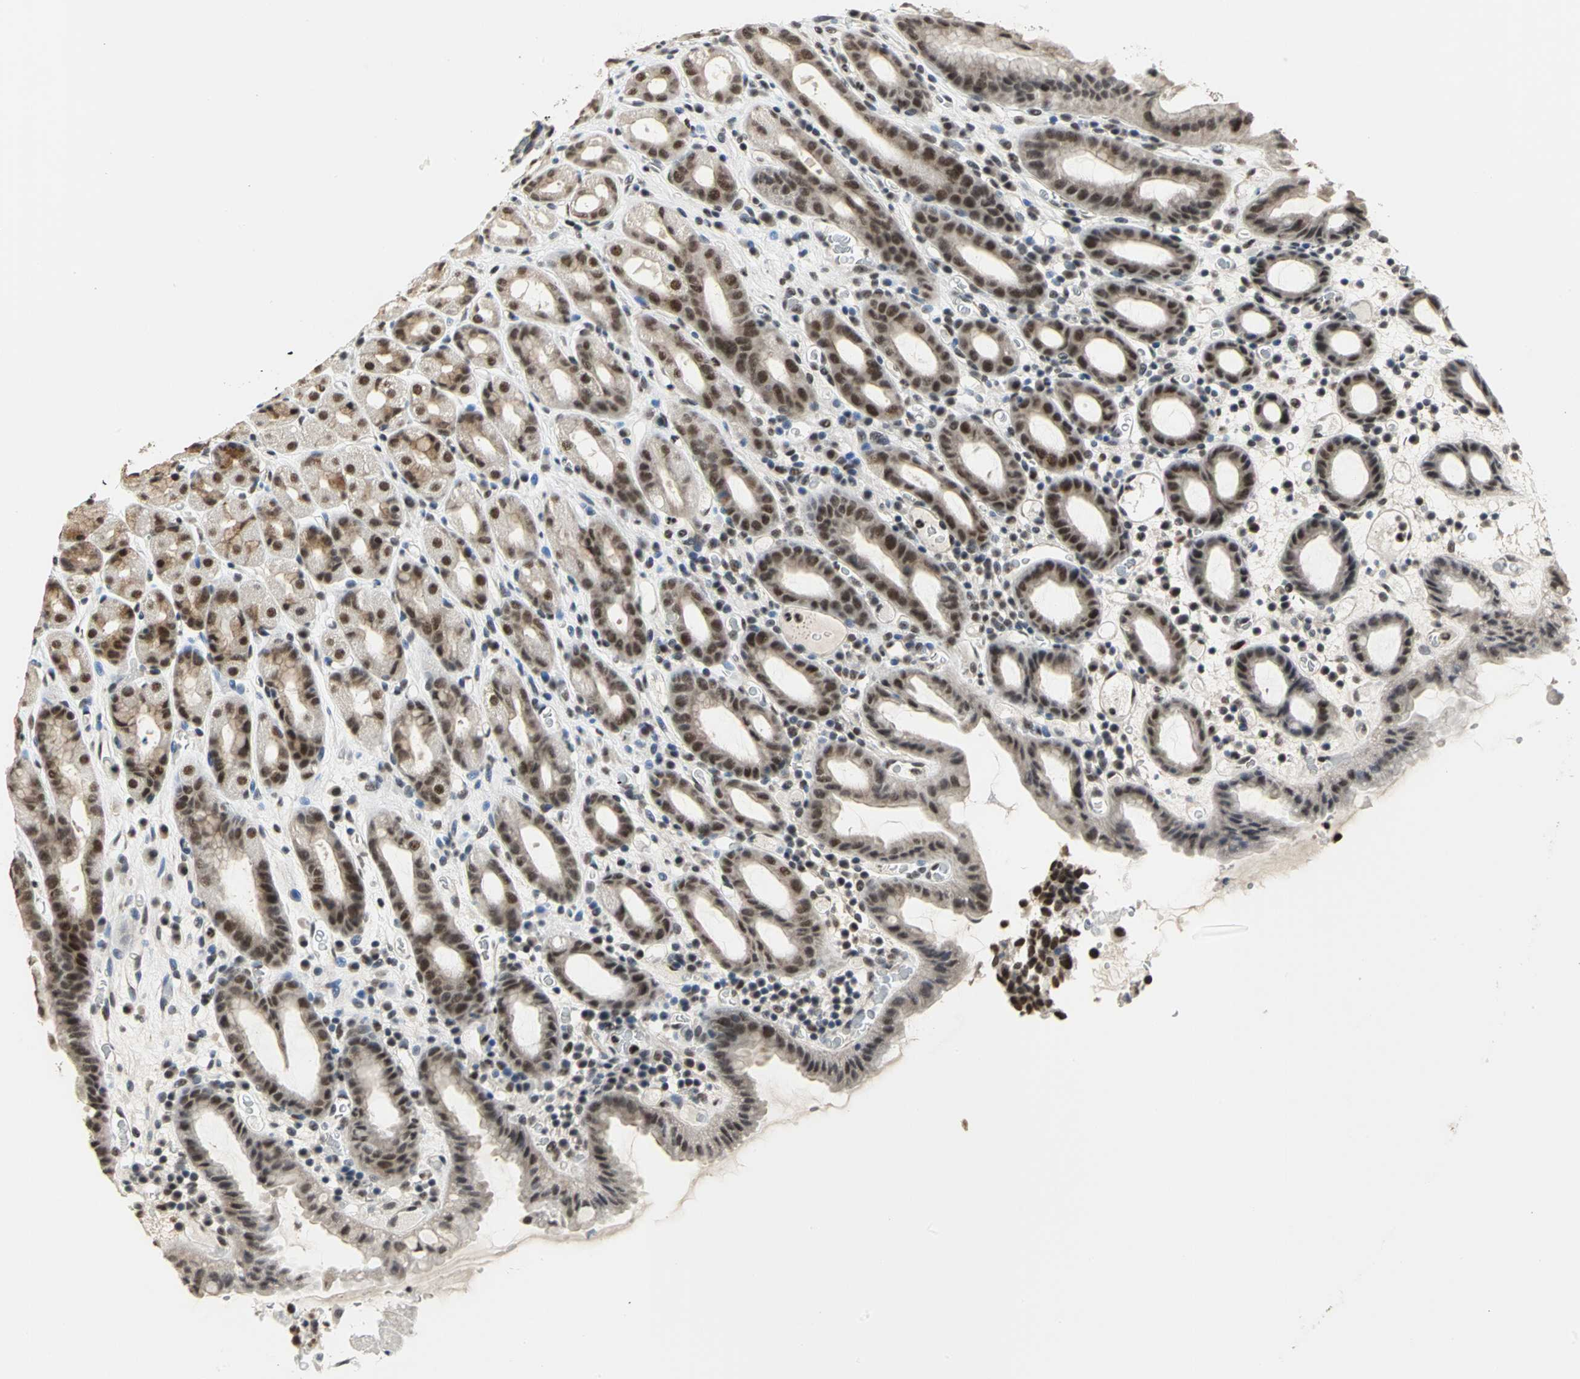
{"staining": {"intensity": "strong", "quantity": ">75%", "location": "cytoplasmic/membranous,nuclear"}, "tissue": "stomach", "cell_type": "Glandular cells", "image_type": "normal", "snomed": [{"axis": "morphology", "description": "Normal tissue, NOS"}, {"axis": "topography", "description": "Stomach, upper"}], "caption": "Immunohistochemical staining of unremarkable stomach exhibits >75% levels of strong cytoplasmic/membranous,nuclear protein positivity in about >75% of glandular cells. The staining was performed using DAB (3,3'-diaminobenzidine), with brown indicating positive protein expression. Nuclei are stained blue with hematoxylin.", "gene": "CCDC88C", "patient": {"sex": "male", "age": 68}}